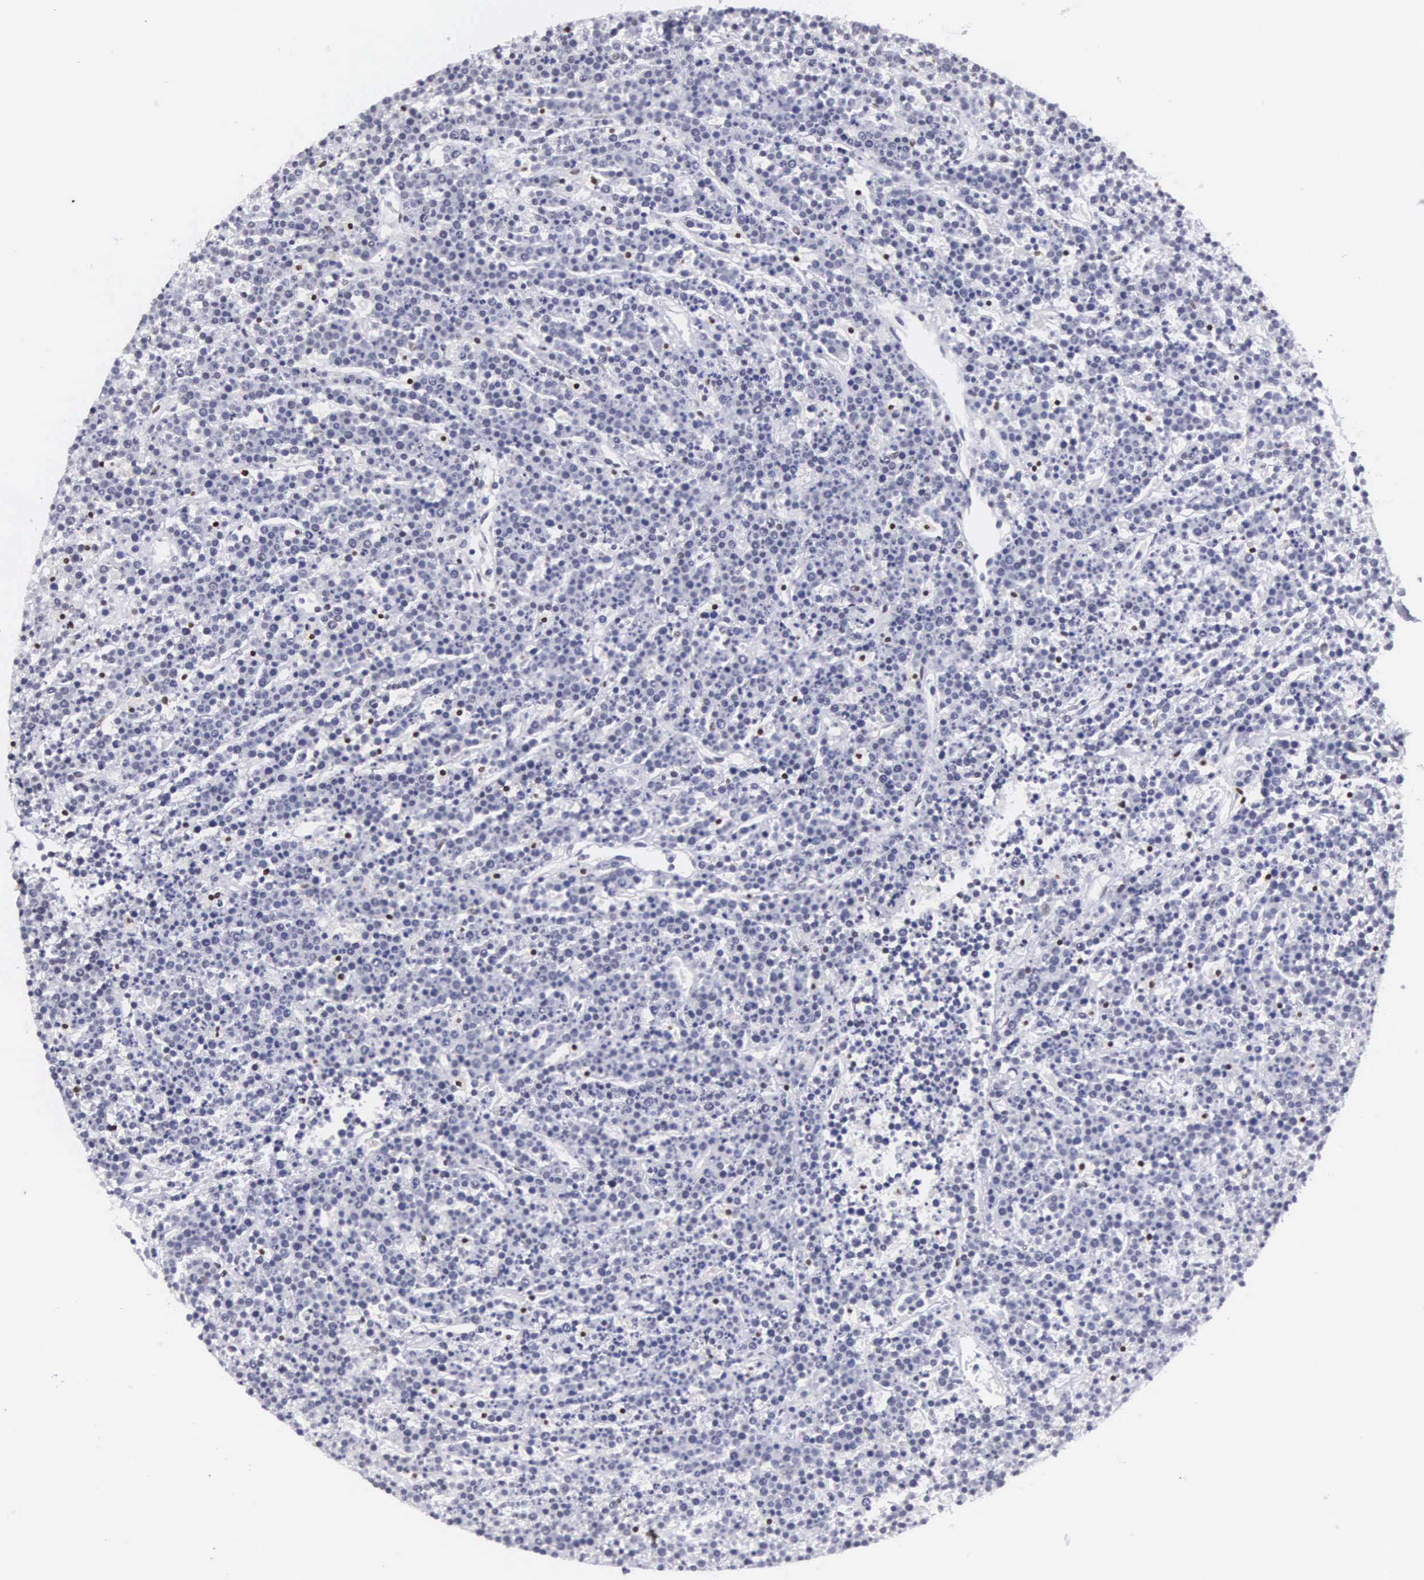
{"staining": {"intensity": "weak", "quantity": "<25%", "location": "nuclear"}, "tissue": "lymphoma", "cell_type": "Tumor cells", "image_type": "cancer", "snomed": [{"axis": "morphology", "description": "Malignant lymphoma, non-Hodgkin's type, High grade"}, {"axis": "topography", "description": "Ovary"}], "caption": "The histopathology image exhibits no staining of tumor cells in lymphoma. (DAB IHC visualized using brightfield microscopy, high magnification).", "gene": "ETV6", "patient": {"sex": "female", "age": 56}}